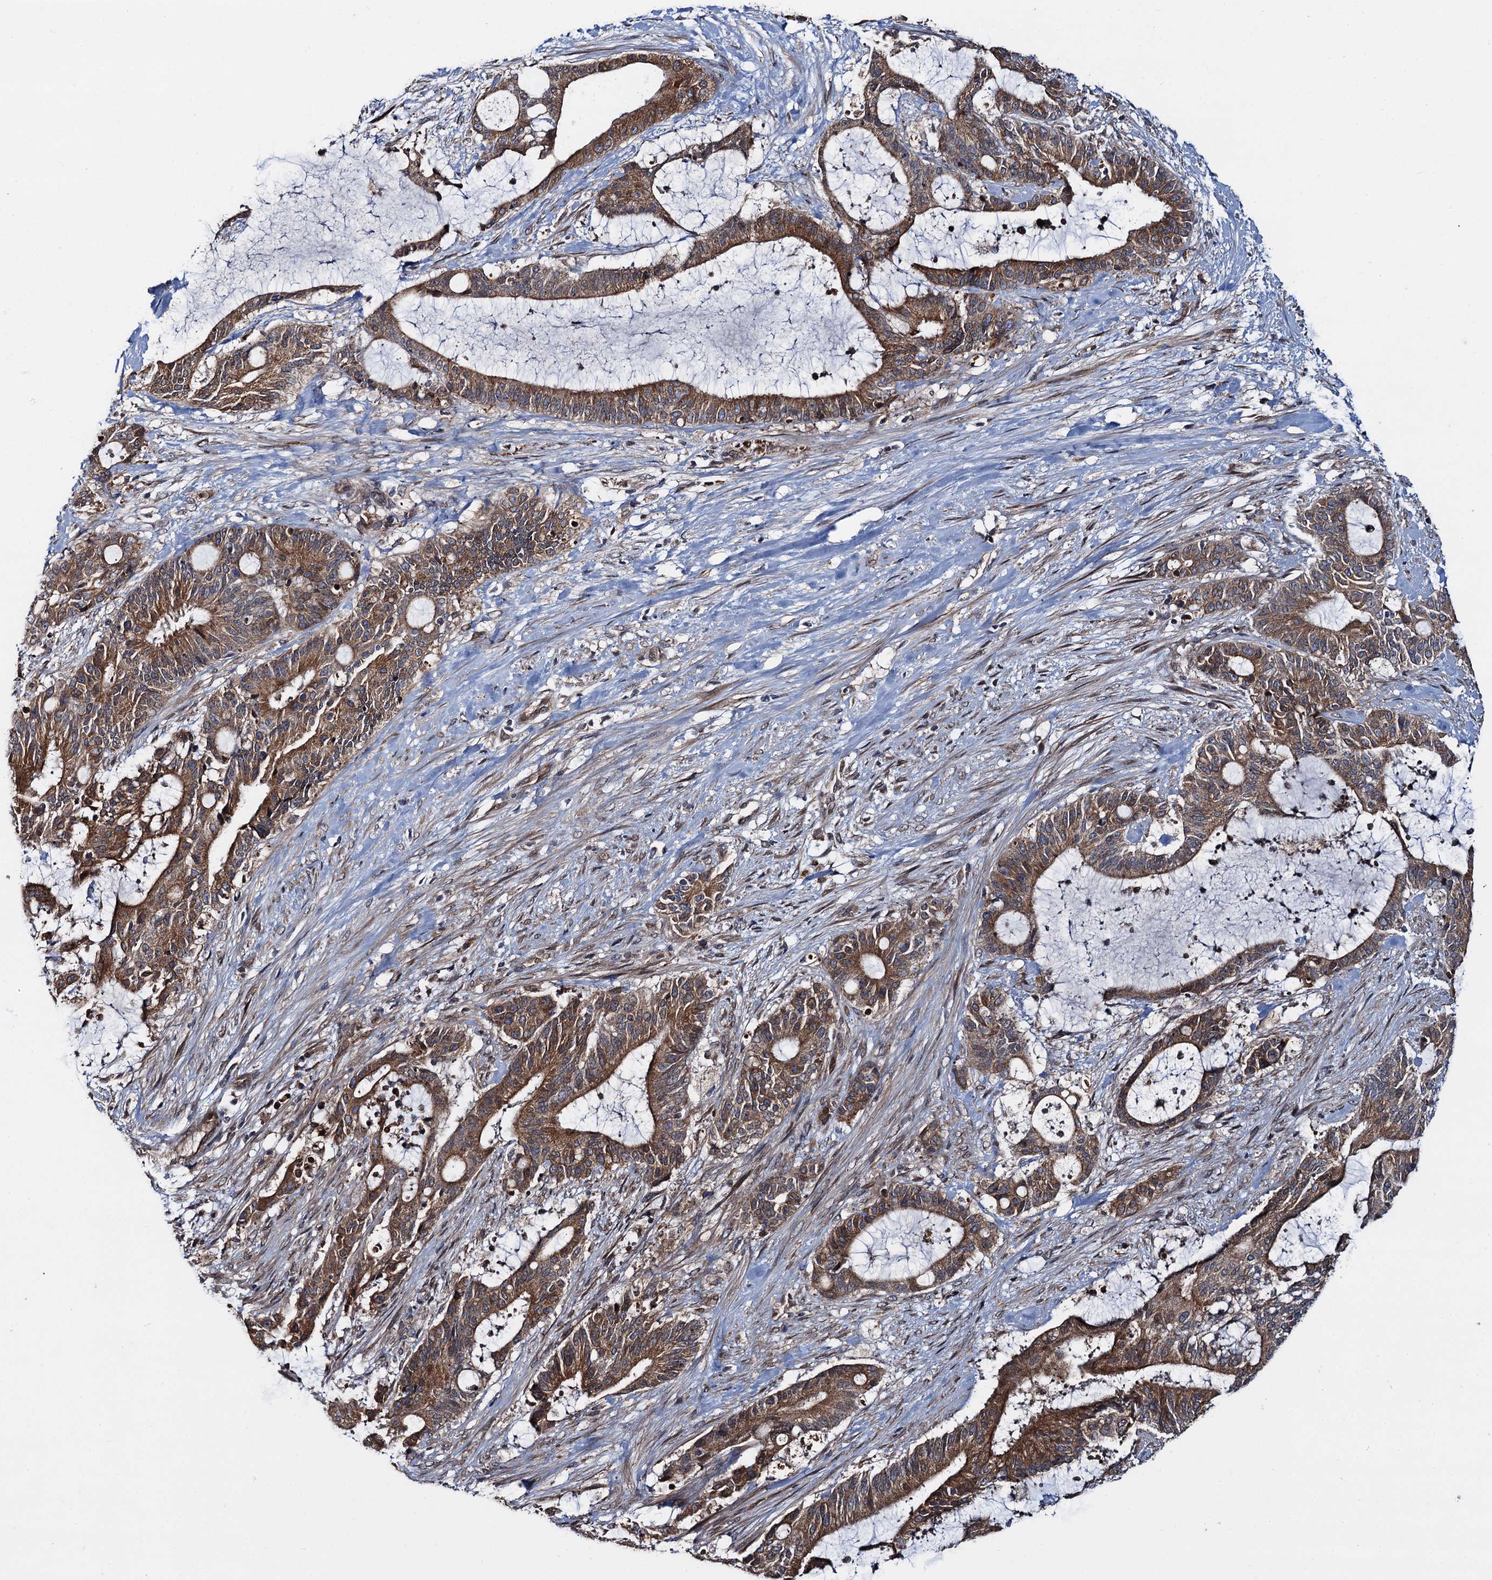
{"staining": {"intensity": "strong", "quantity": ">75%", "location": "cytoplasmic/membranous"}, "tissue": "liver cancer", "cell_type": "Tumor cells", "image_type": "cancer", "snomed": [{"axis": "morphology", "description": "Normal tissue, NOS"}, {"axis": "morphology", "description": "Cholangiocarcinoma"}, {"axis": "topography", "description": "Liver"}, {"axis": "topography", "description": "Peripheral nerve tissue"}], "caption": "Tumor cells show high levels of strong cytoplasmic/membranous staining in approximately >75% of cells in human liver cancer (cholangiocarcinoma).", "gene": "EVX2", "patient": {"sex": "female", "age": 73}}